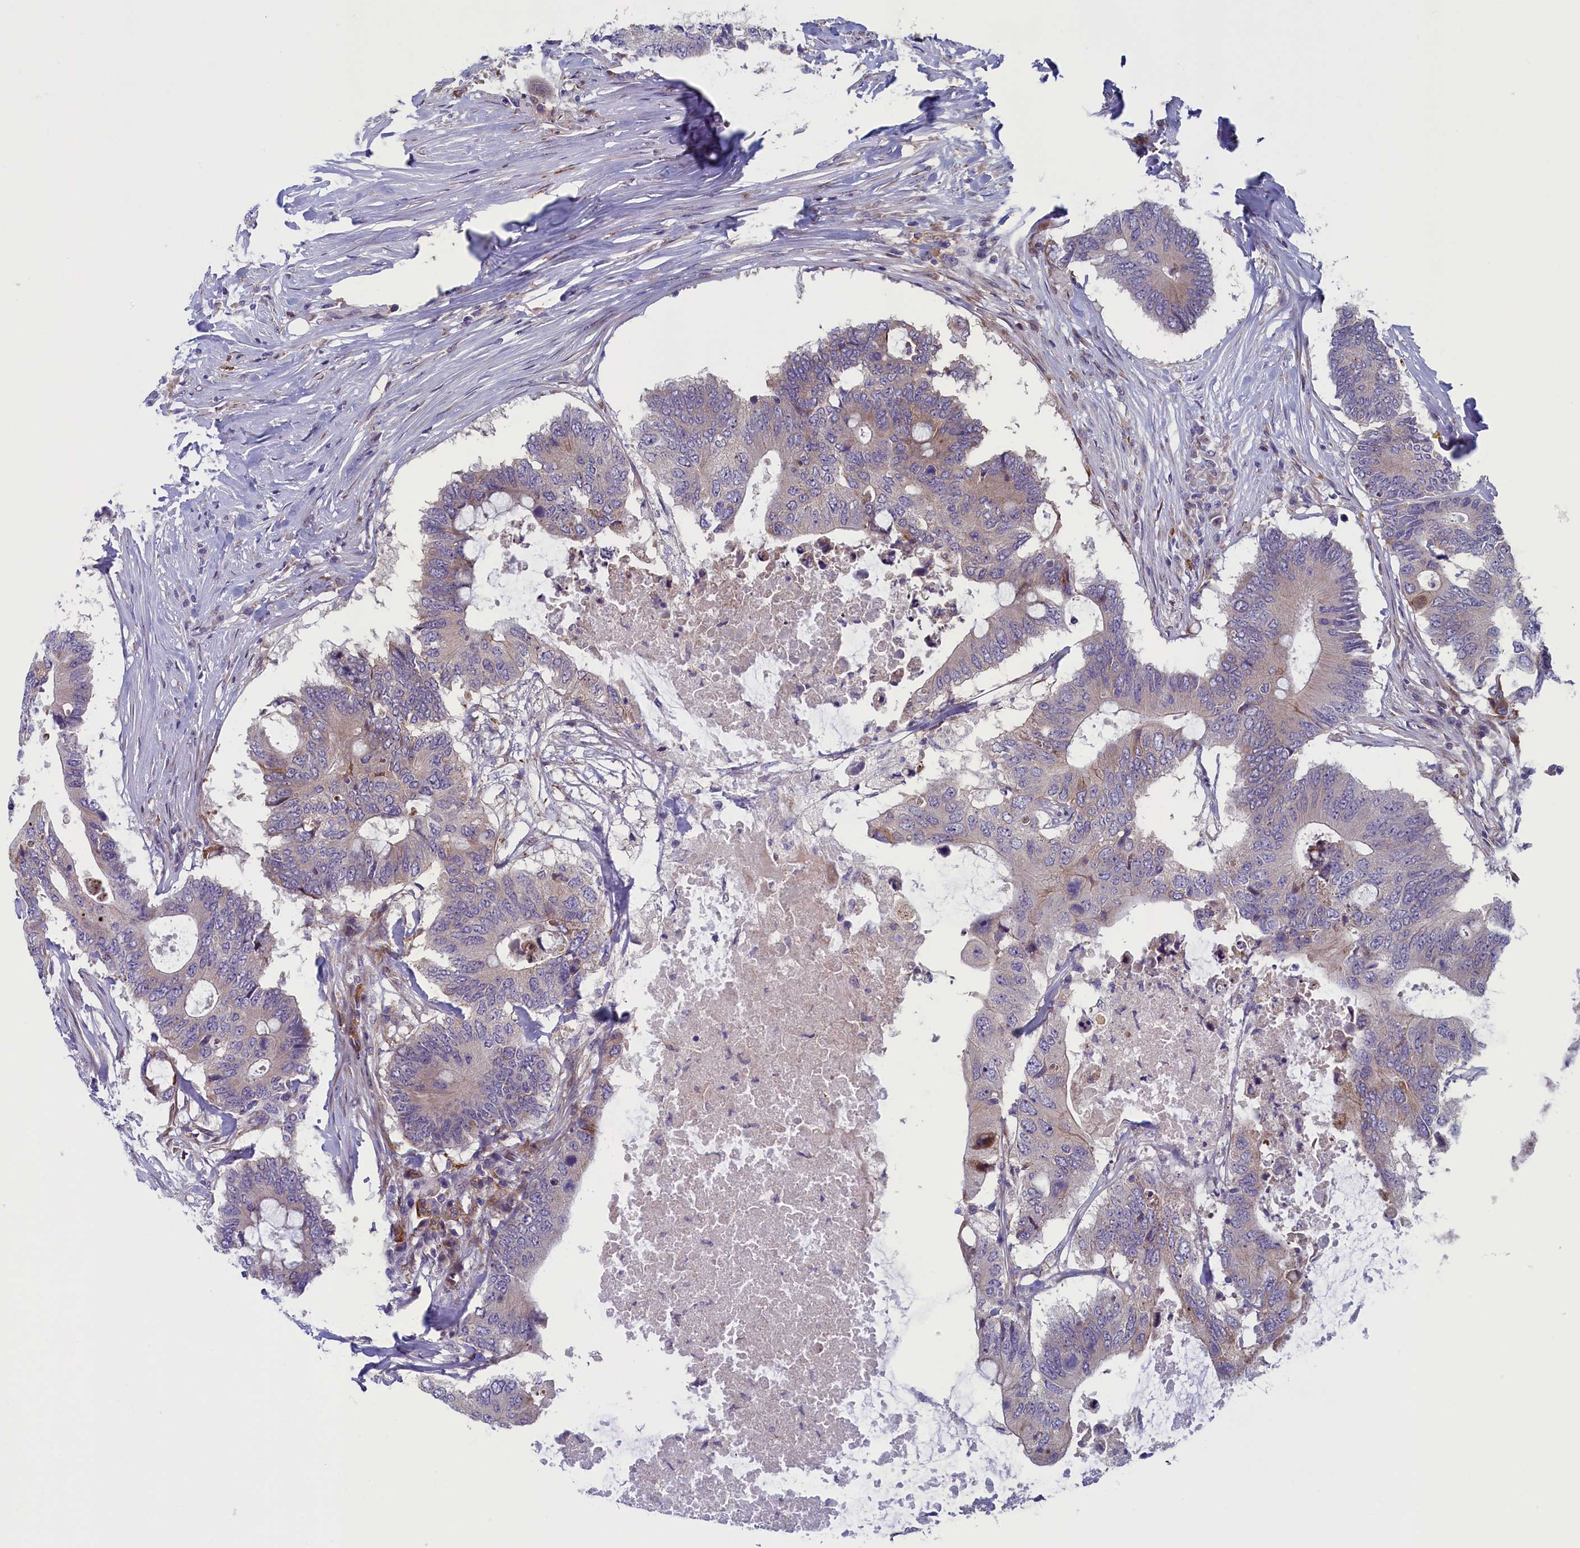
{"staining": {"intensity": "moderate", "quantity": "<25%", "location": "cytoplasmic/membranous"}, "tissue": "colorectal cancer", "cell_type": "Tumor cells", "image_type": "cancer", "snomed": [{"axis": "morphology", "description": "Adenocarcinoma, NOS"}, {"axis": "topography", "description": "Colon"}], "caption": "Brown immunohistochemical staining in adenocarcinoma (colorectal) demonstrates moderate cytoplasmic/membranous staining in about <25% of tumor cells. (Stains: DAB in brown, nuclei in blue, Microscopy: brightfield microscopy at high magnification).", "gene": "ANKRD39", "patient": {"sex": "male", "age": 71}}